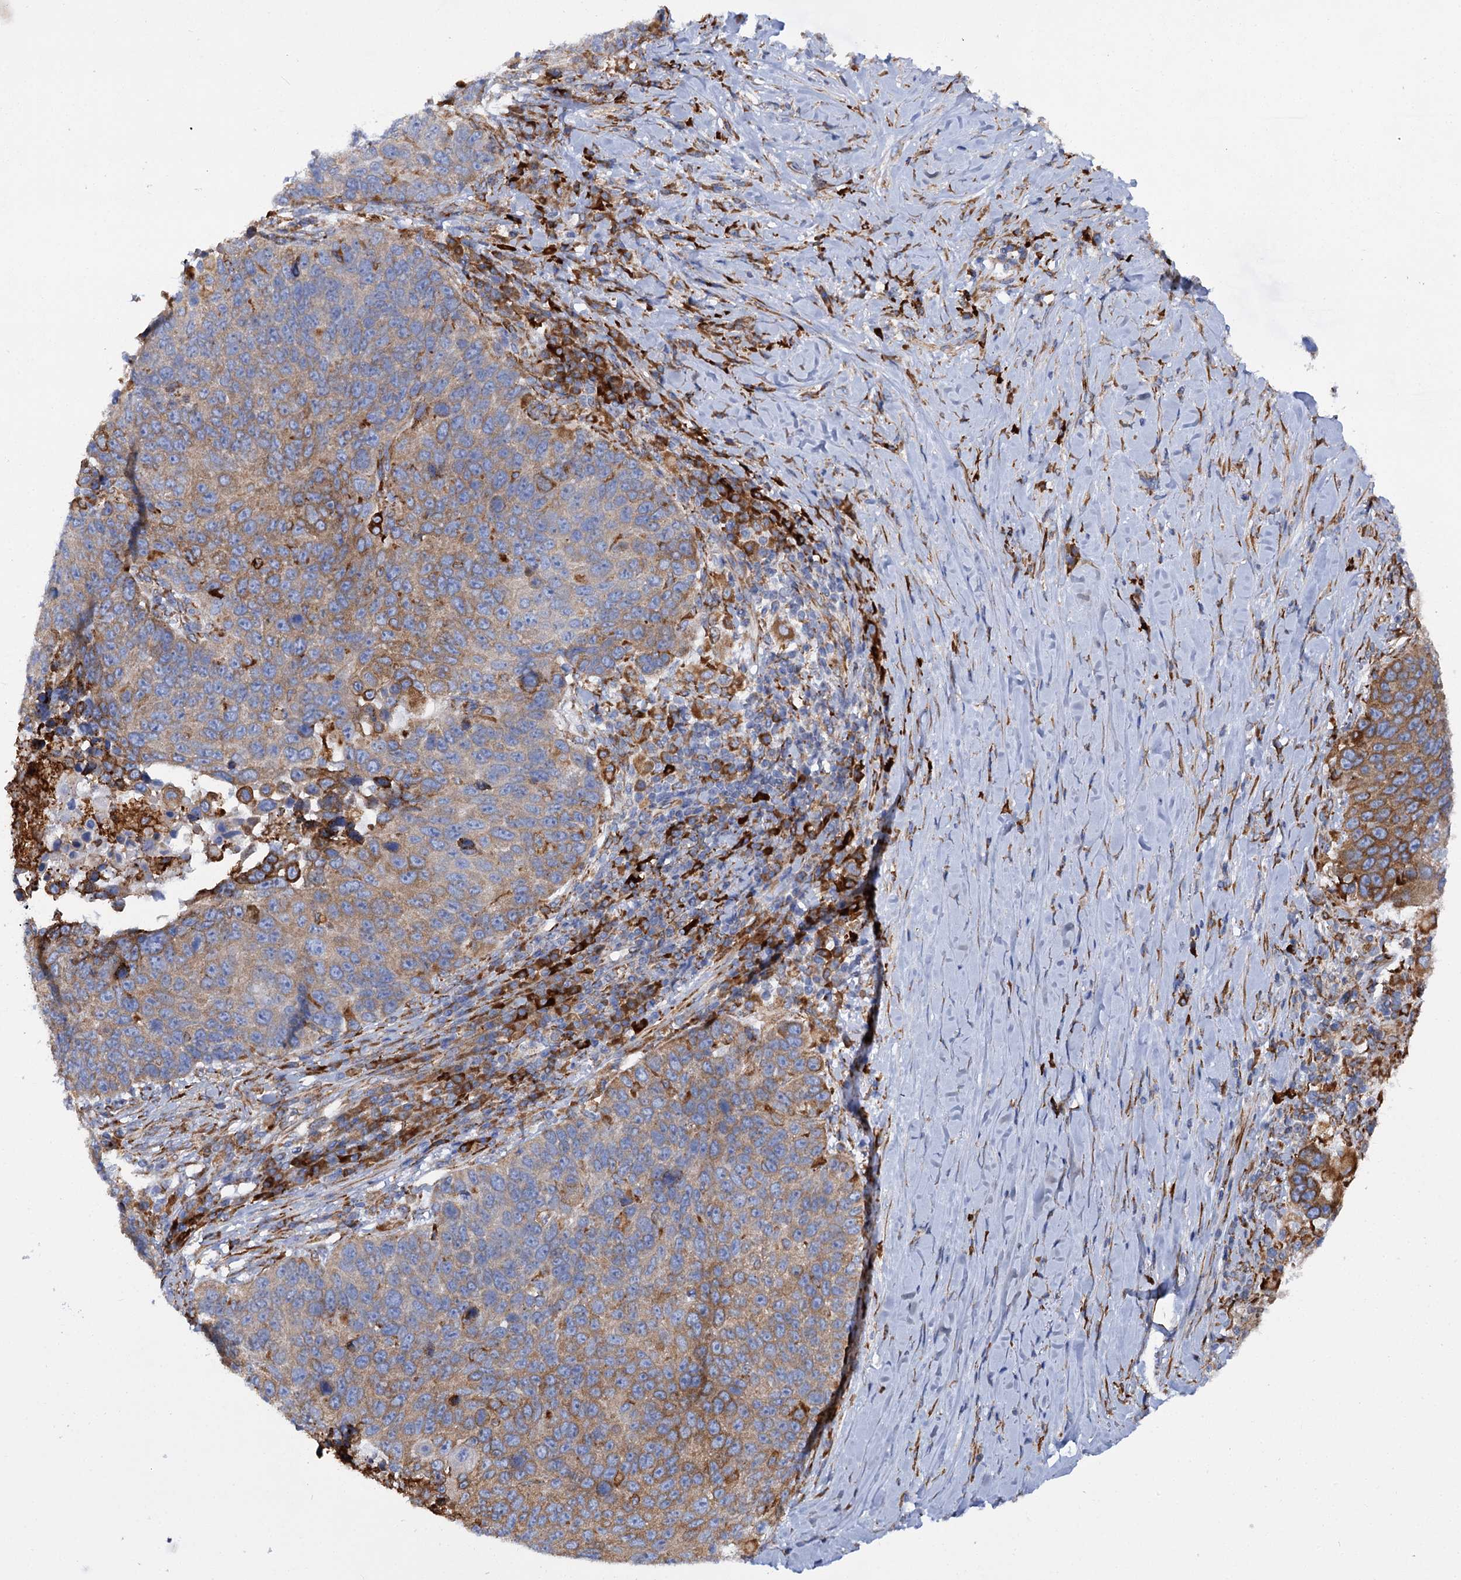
{"staining": {"intensity": "moderate", "quantity": ">75%", "location": "cytoplasmic/membranous"}, "tissue": "lung cancer", "cell_type": "Tumor cells", "image_type": "cancer", "snomed": [{"axis": "morphology", "description": "Normal tissue, NOS"}, {"axis": "morphology", "description": "Squamous cell carcinoma, NOS"}, {"axis": "topography", "description": "Lymph node"}, {"axis": "topography", "description": "Lung"}], "caption": "Protein analysis of lung squamous cell carcinoma tissue displays moderate cytoplasmic/membranous expression in approximately >75% of tumor cells.", "gene": "SHE", "patient": {"sex": "male", "age": 66}}